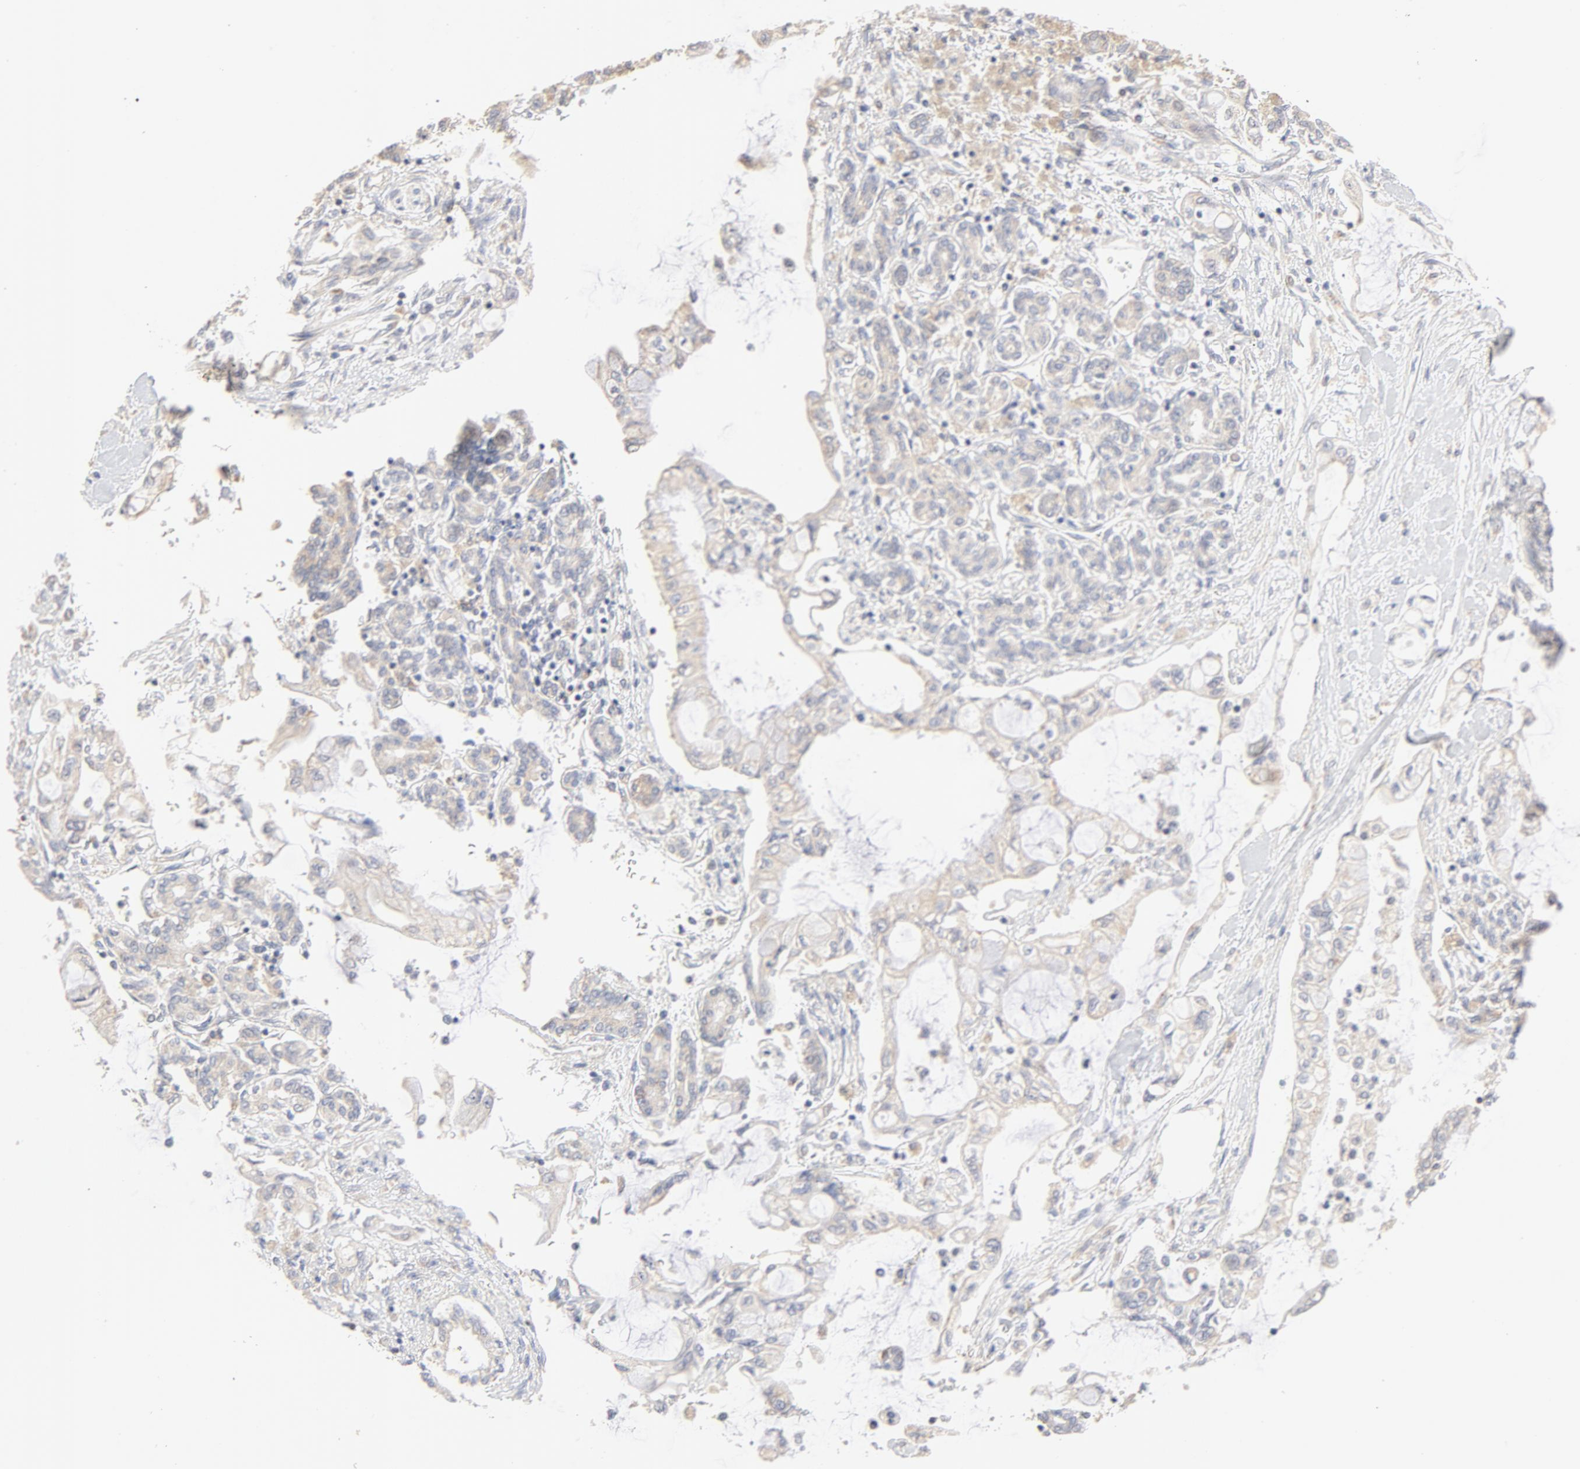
{"staining": {"intensity": "negative", "quantity": "none", "location": "none"}, "tissue": "pancreatic cancer", "cell_type": "Tumor cells", "image_type": "cancer", "snomed": [{"axis": "morphology", "description": "Adenocarcinoma, NOS"}, {"axis": "topography", "description": "Pancreas"}], "caption": "Tumor cells are negative for protein expression in human pancreatic cancer (adenocarcinoma).", "gene": "FCGBP", "patient": {"sex": "female", "age": 70}}